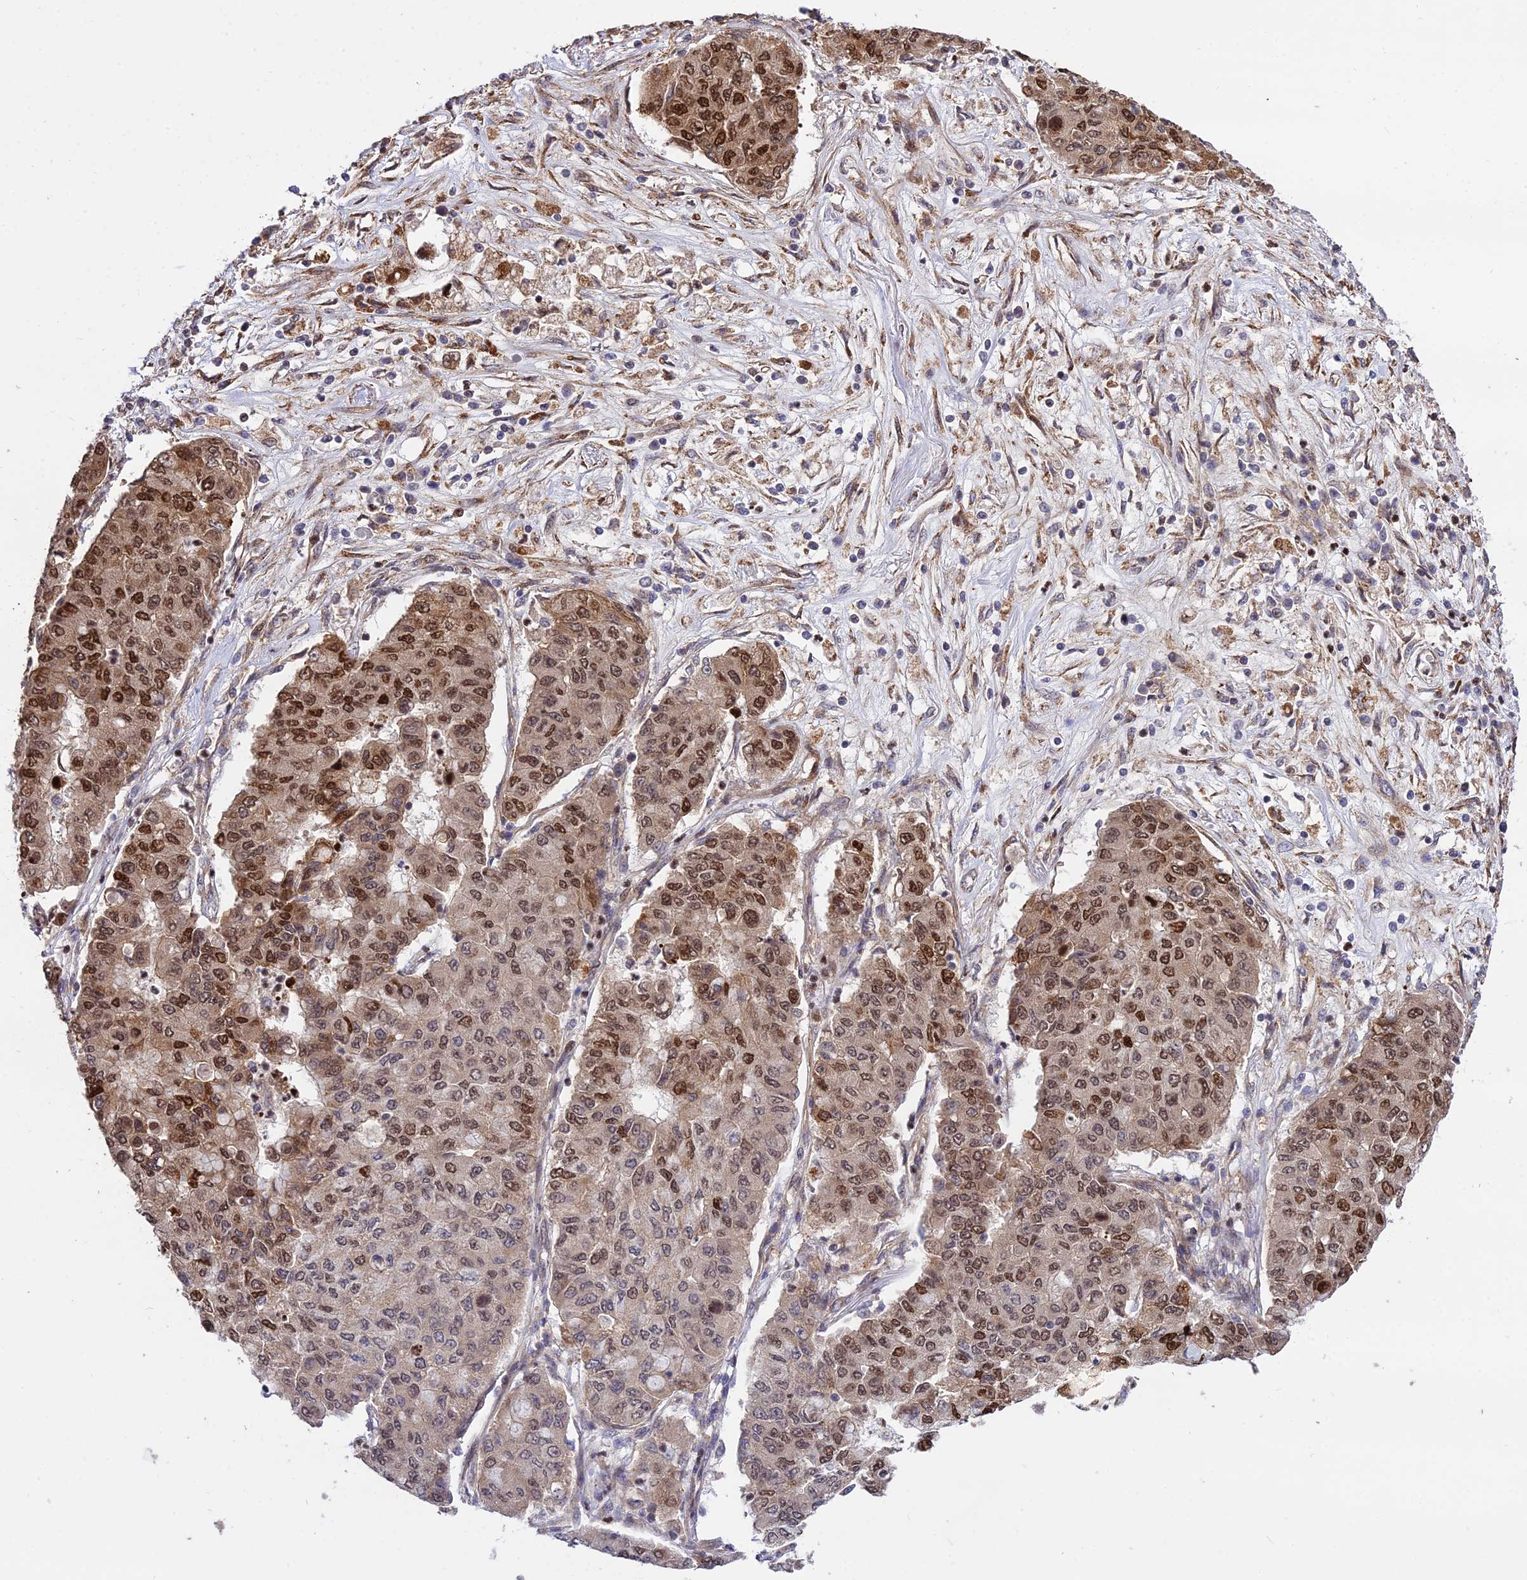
{"staining": {"intensity": "strong", "quantity": ">75%", "location": "nuclear"}, "tissue": "lung cancer", "cell_type": "Tumor cells", "image_type": "cancer", "snomed": [{"axis": "morphology", "description": "Squamous cell carcinoma, NOS"}, {"axis": "topography", "description": "Lung"}], "caption": "This micrograph shows lung cancer stained with IHC to label a protein in brown. The nuclear of tumor cells show strong positivity for the protein. Nuclei are counter-stained blue.", "gene": "SMG6", "patient": {"sex": "male", "age": 74}}